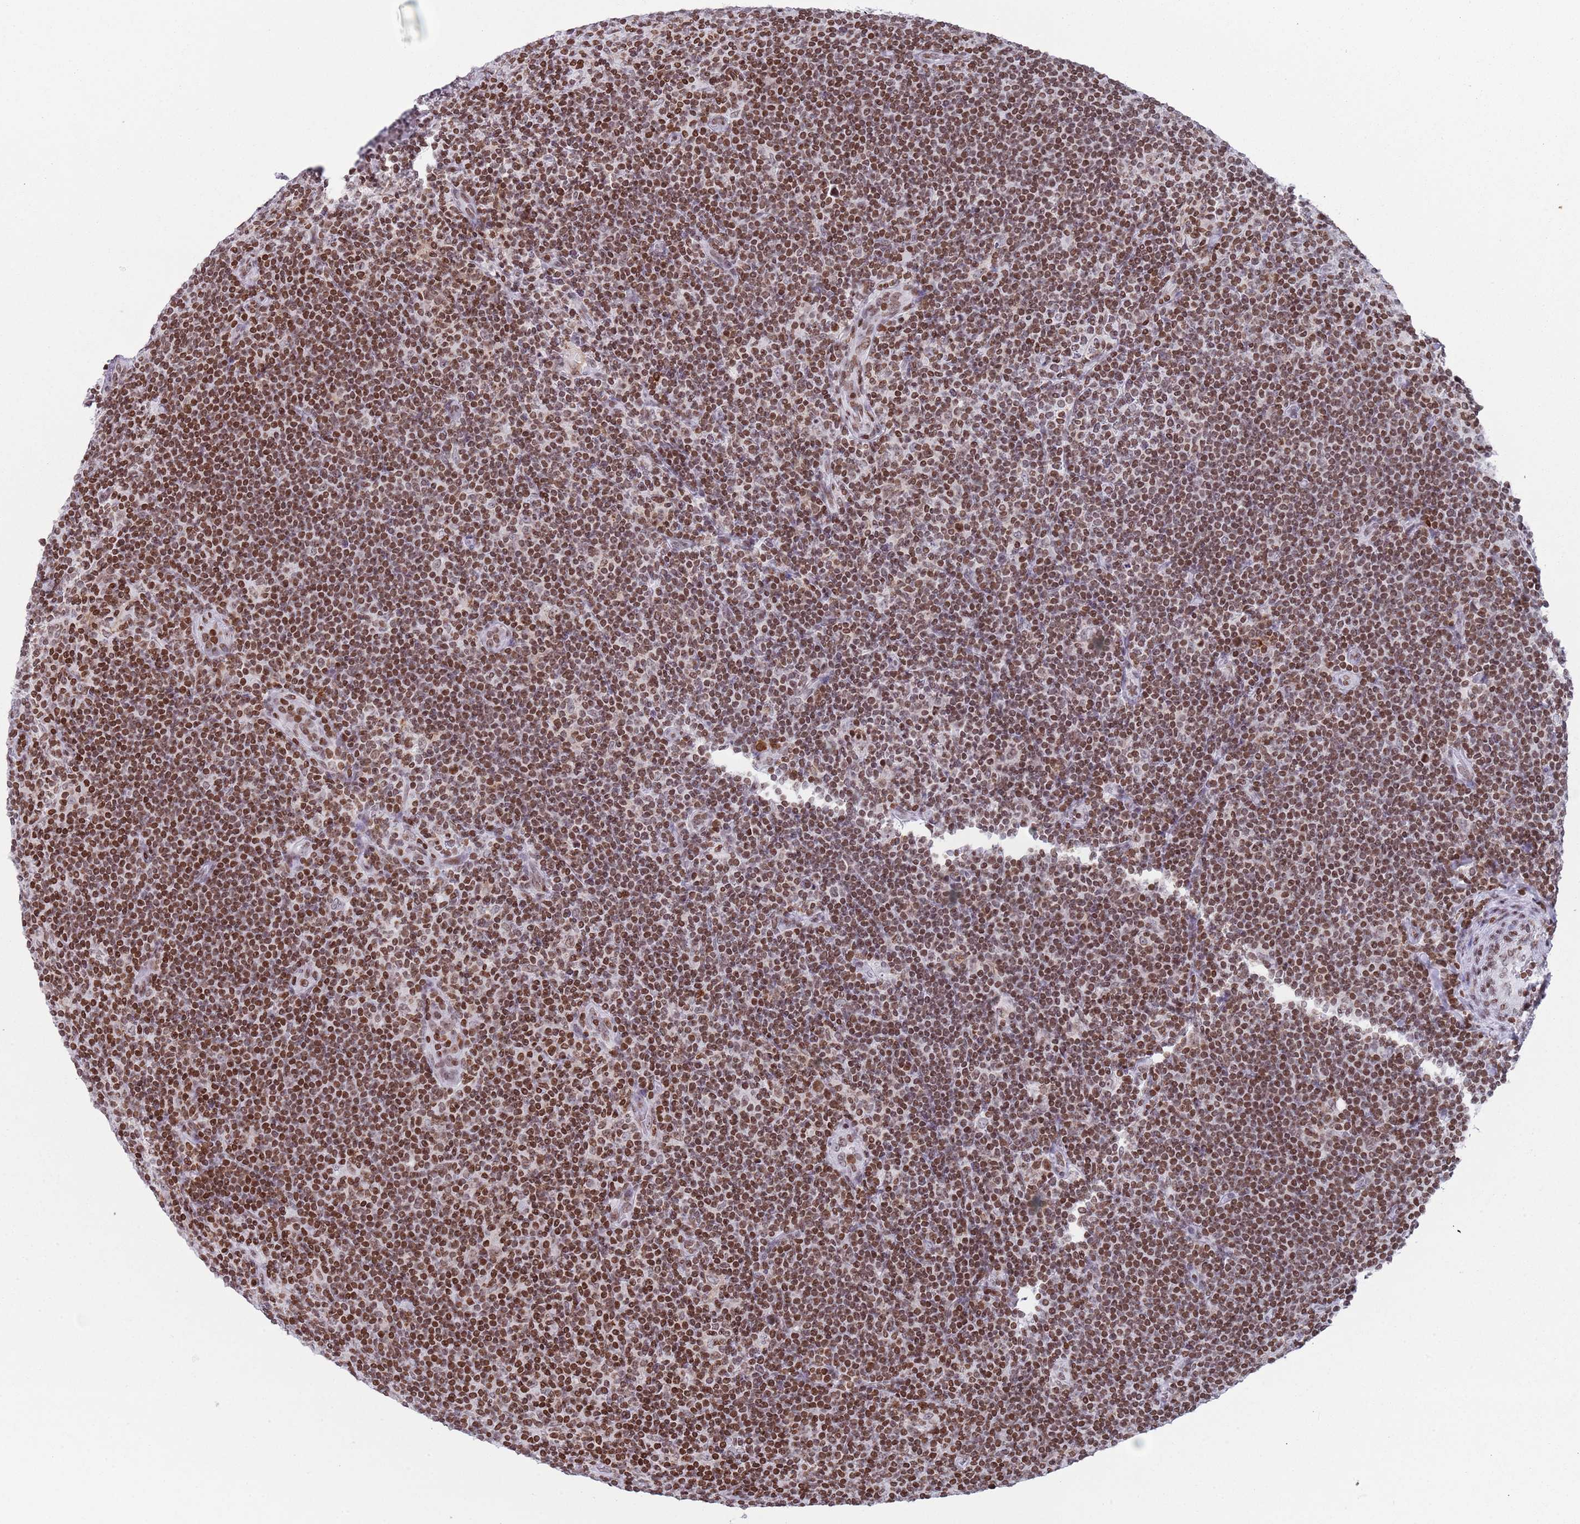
{"staining": {"intensity": "weak", "quantity": "<25%", "location": "nuclear"}, "tissue": "lymphoma", "cell_type": "Tumor cells", "image_type": "cancer", "snomed": [{"axis": "morphology", "description": "Hodgkin's disease, NOS"}, {"axis": "topography", "description": "Lymph node"}], "caption": "Immunohistochemical staining of human Hodgkin's disease demonstrates no significant positivity in tumor cells.", "gene": "HDAC8", "patient": {"sex": "female", "age": 57}}